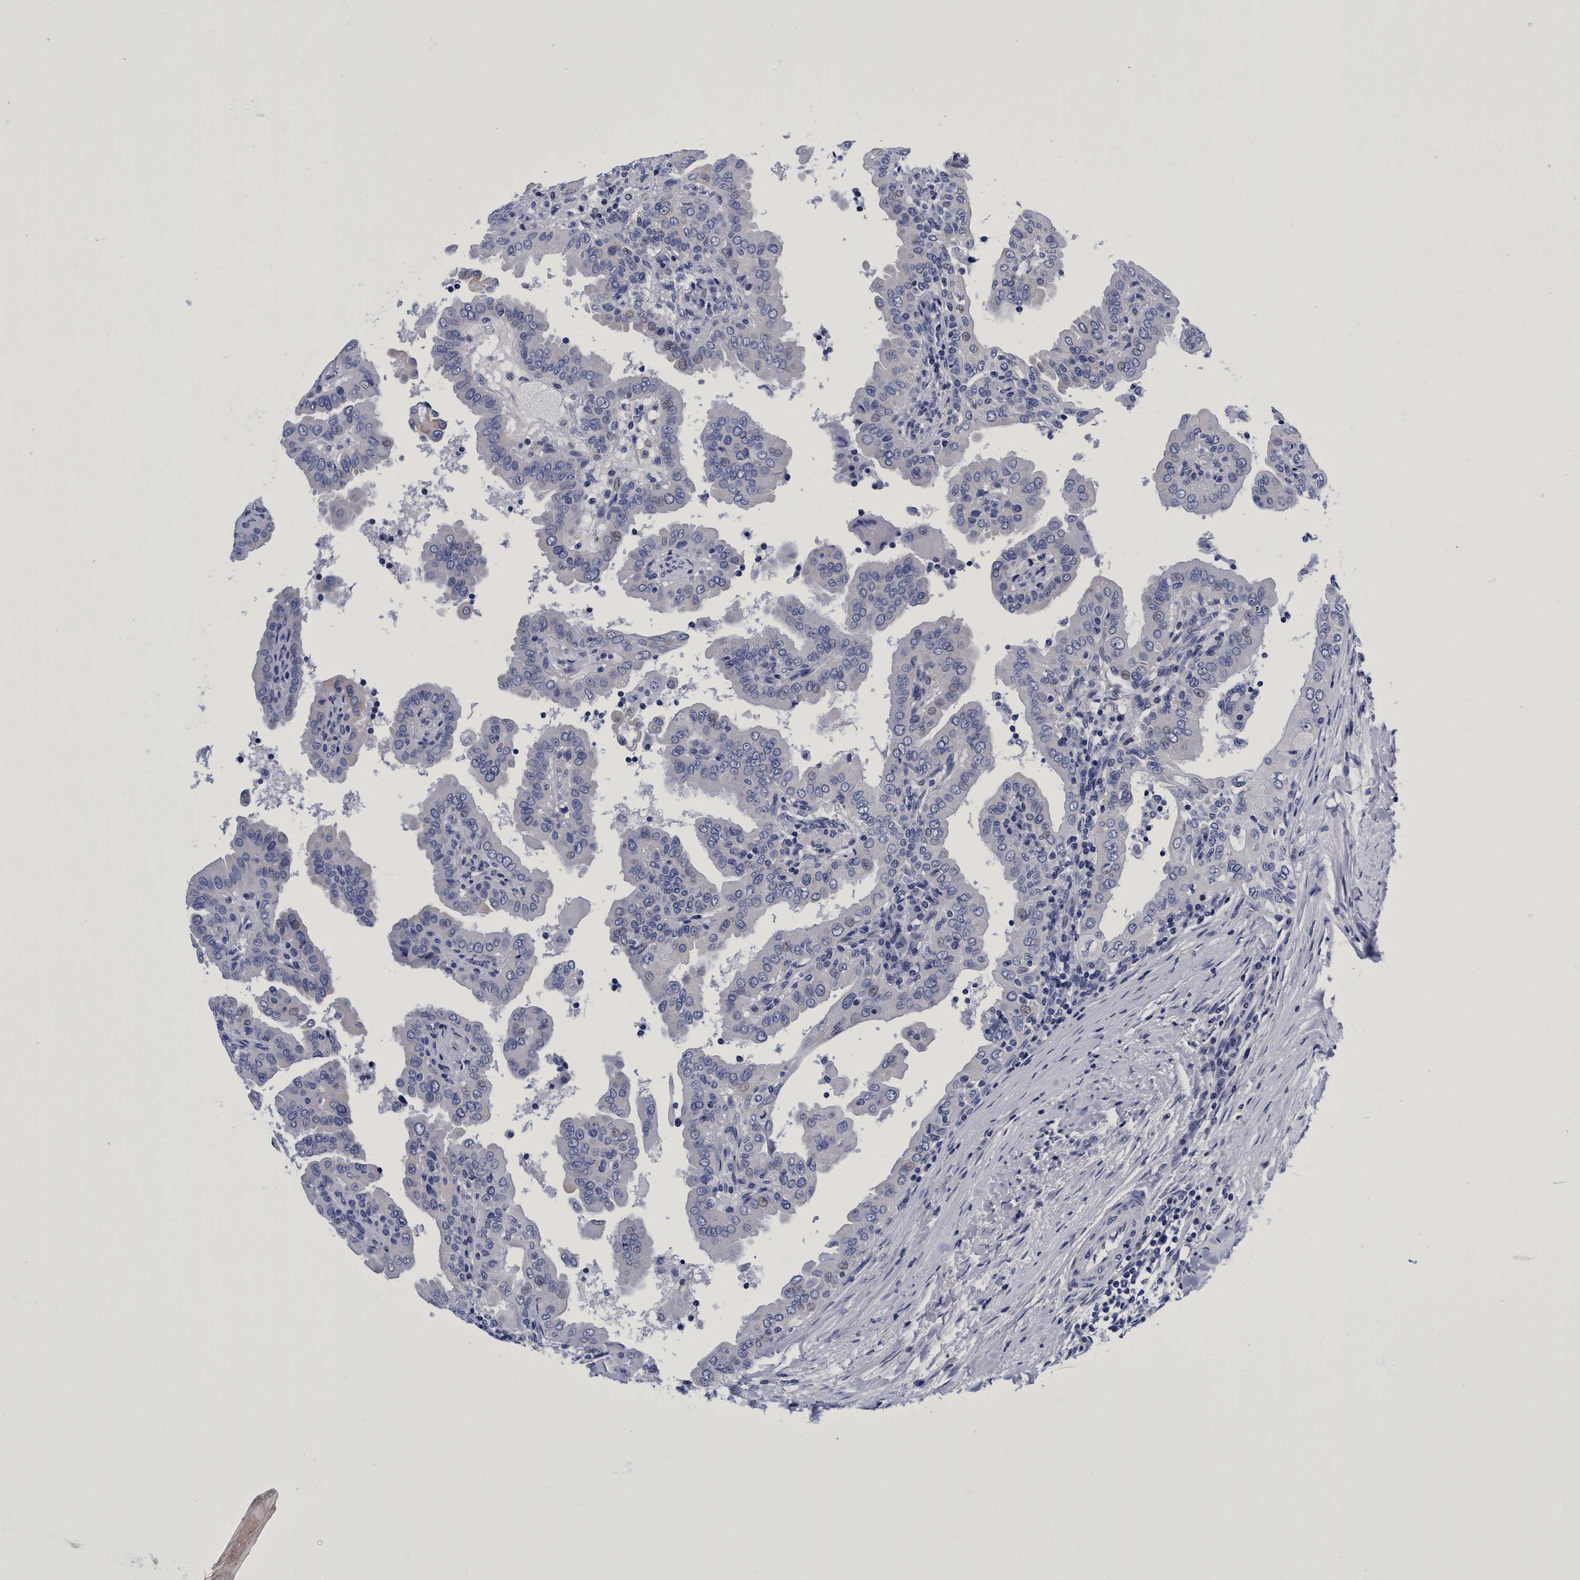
{"staining": {"intensity": "negative", "quantity": "none", "location": "none"}, "tissue": "thyroid cancer", "cell_type": "Tumor cells", "image_type": "cancer", "snomed": [{"axis": "morphology", "description": "Papillary adenocarcinoma, NOS"}, {"axis": "topography", "description": "Thyroid gland"}], "caption": "This is an immunohistochemistry (IHC) photomicrograph of human thyroid cancer. There is no expression in tumor cells.", "gene": "PLPPR1", "patient": {"sex": "male", "age": 33}}